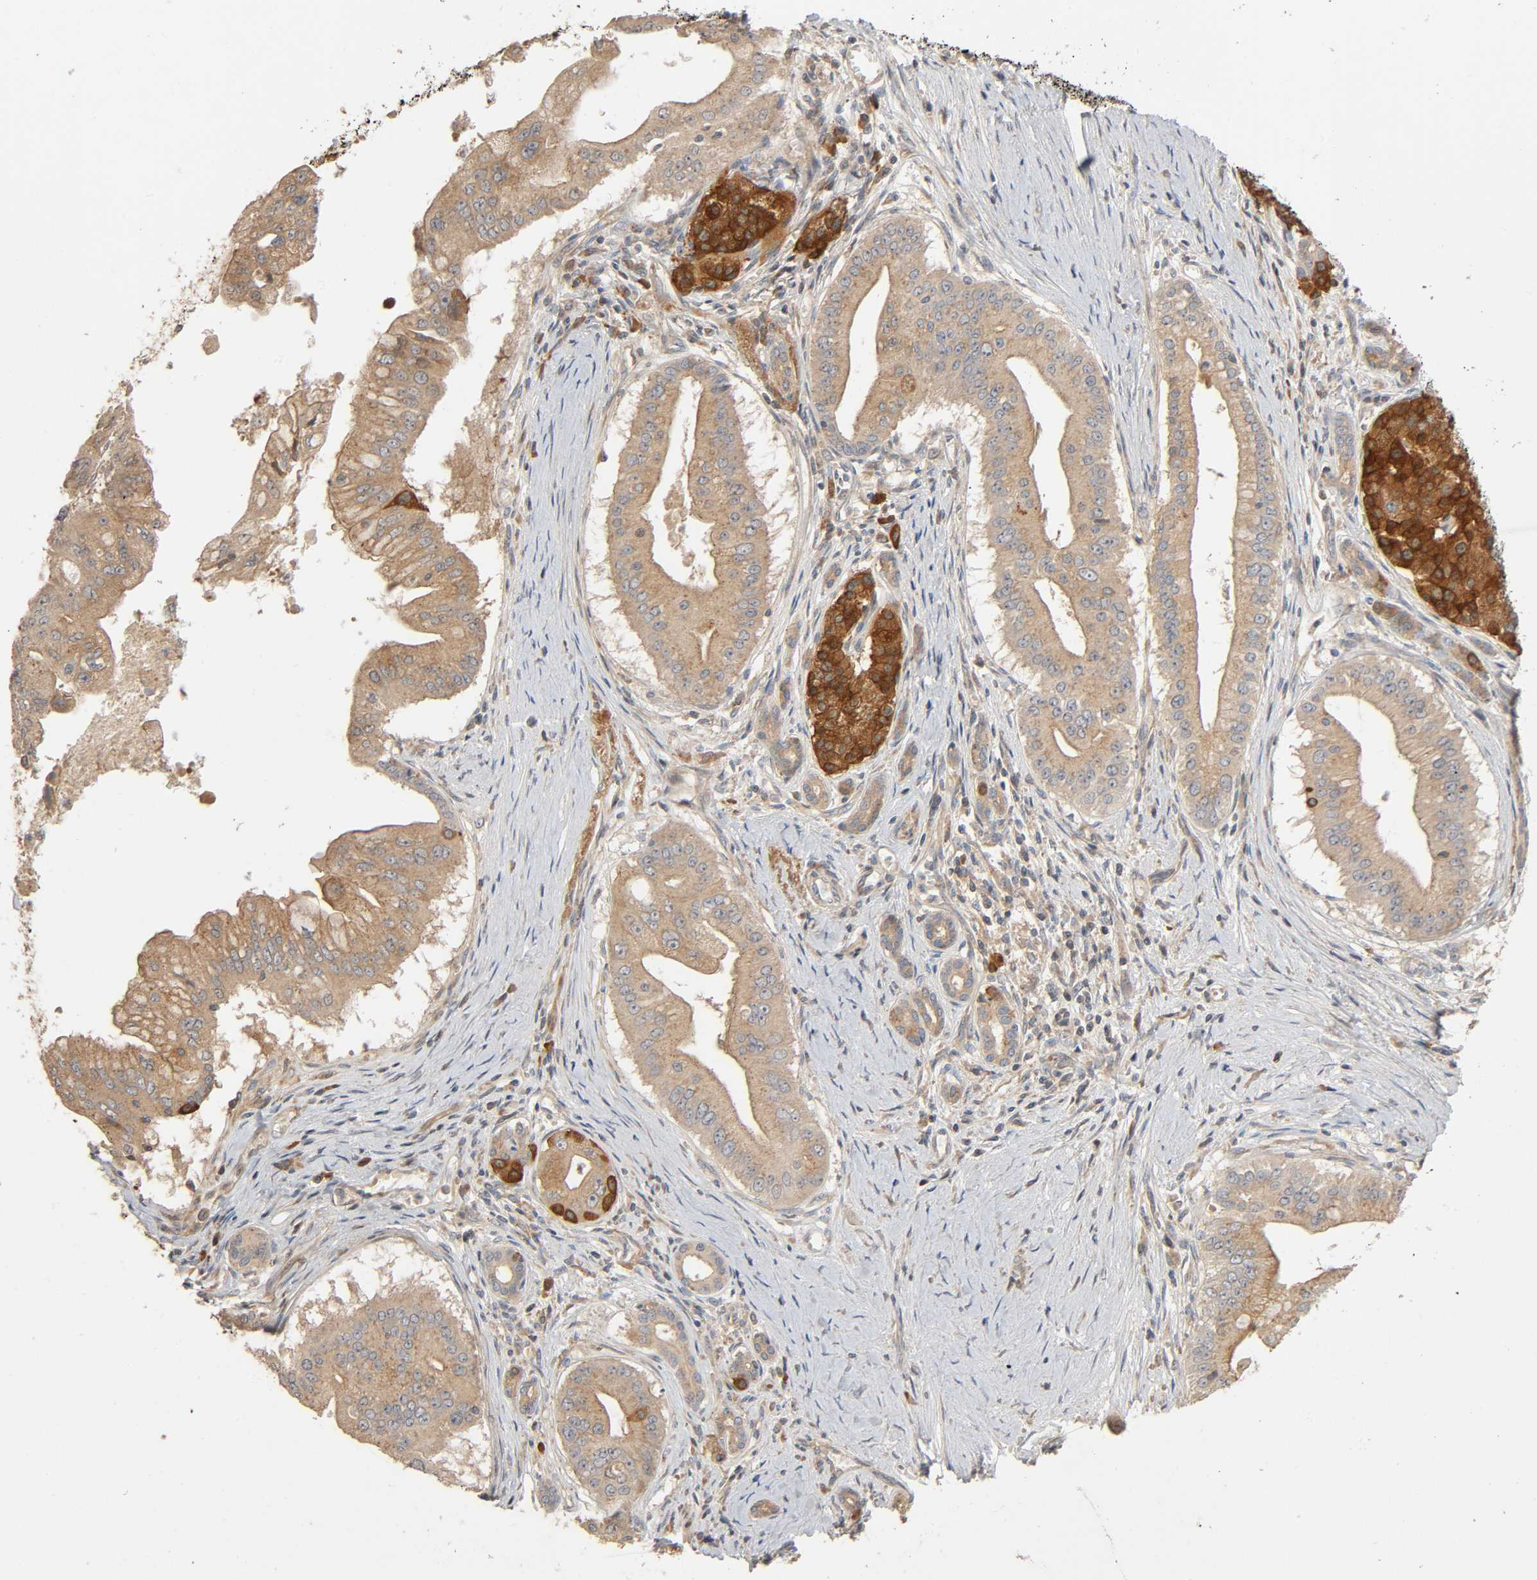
{"staining": {"intensity": "weak", "quantity": ">75%", "location": "cytoplasmic/membranous"}, "tissue": "pancreatic cancer", "cell_type": "Tumor cells", "image_type": "cancer", "snomed": [{"axis": "morphology", "description": "Adenocarcinoma, NOS"}, {"axis": "topography", "description": "Pancreas"}], "caption": "DAB immunohistochemical staining of human pancreatic adenocarcinoma displays weak cytoplasmic/membranous protein positivity in approximately >75% of tumor cells. Ihc stains the protein in brown and the nuclei are stained blue.", "gene": "SGSM1", "patient": {"sex": "male", "age": 59}}